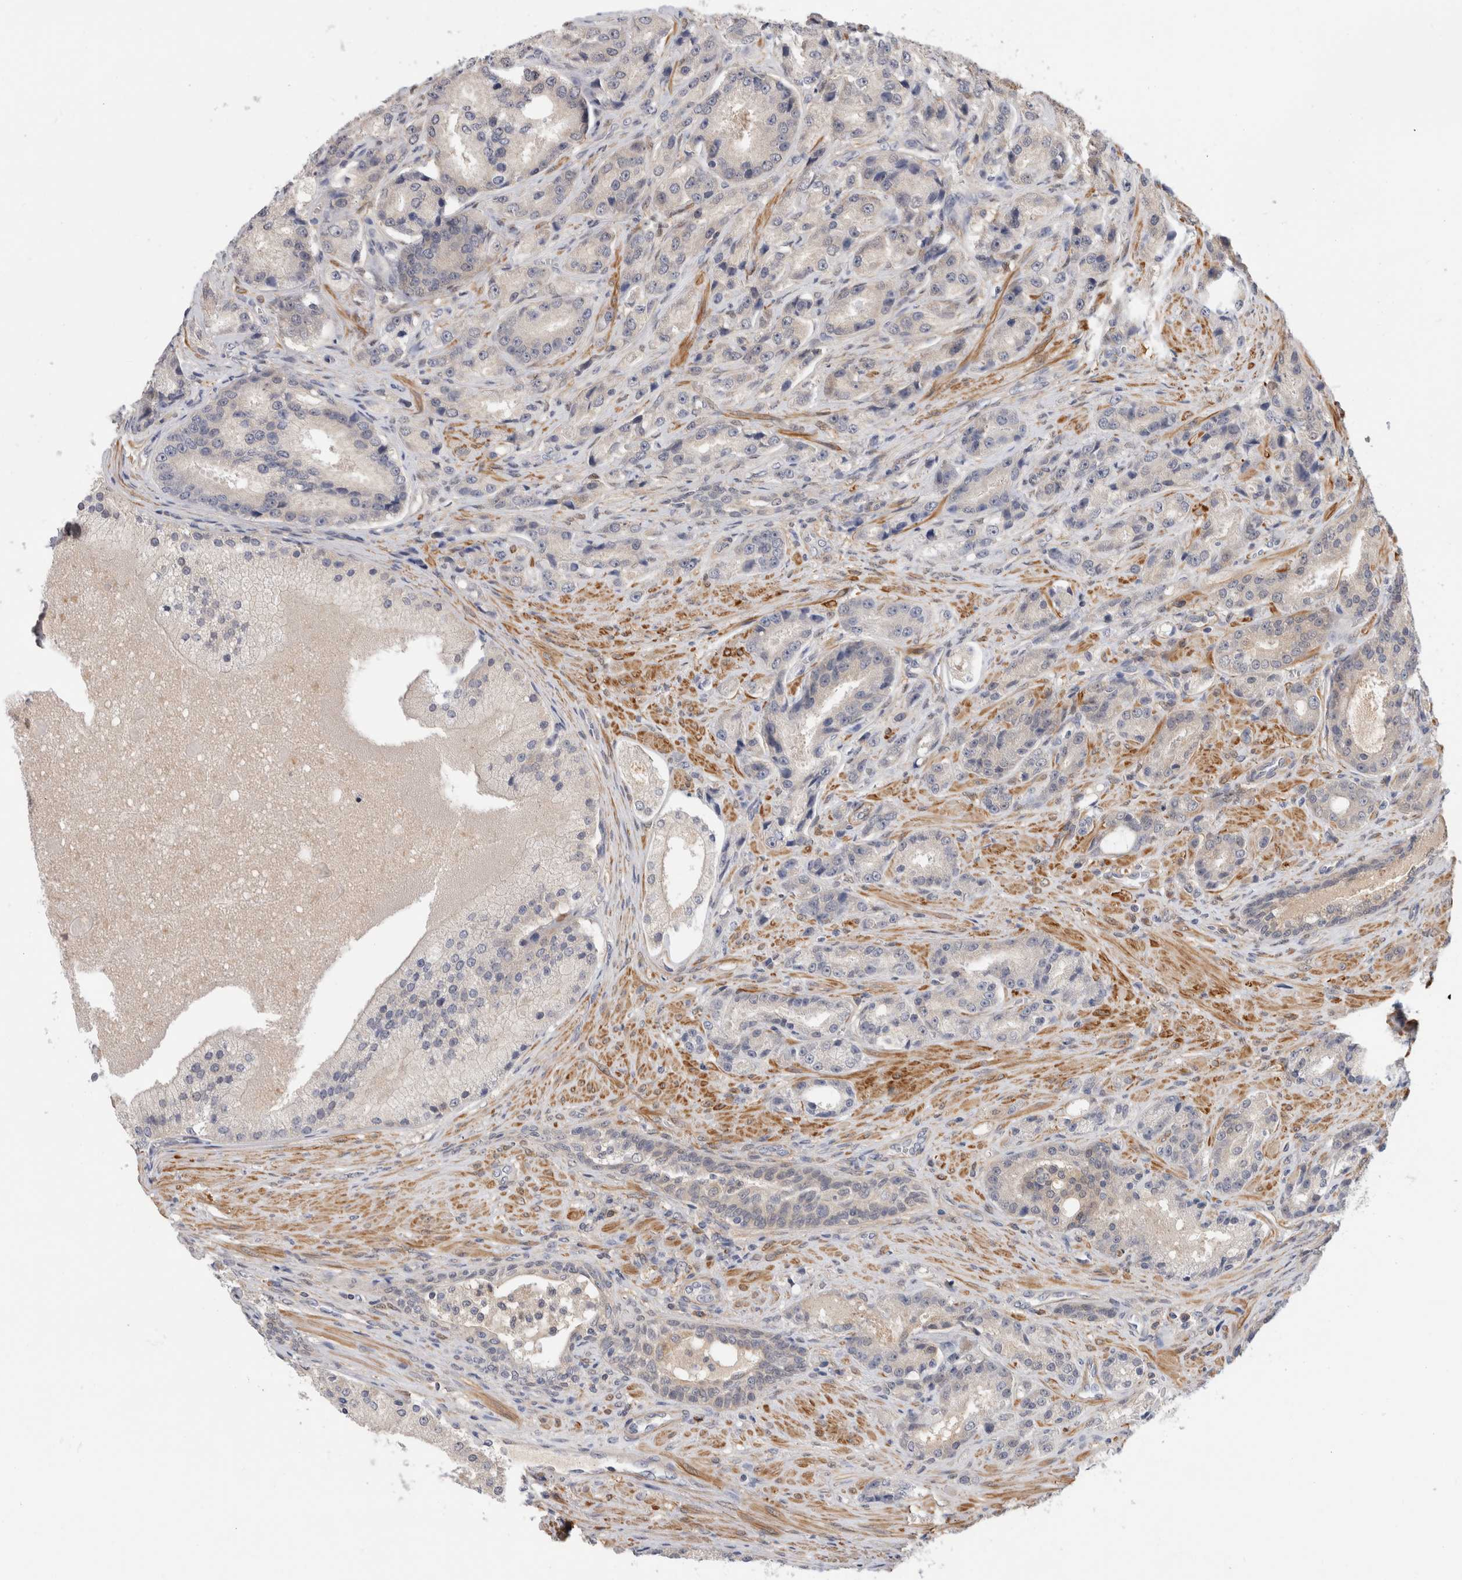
{"staining": {"intensity": "negative", "quantity": "none", "location": "none"}, "tissue": "prostate cancer", "cell_type": "Tumor cells", "image_type": "cancer", "snomed": [{"axis": "morphology", "description": "Adenocarcinoma, High grade"}, {"axis": "topography", "description": "Prostate"}], "caption": "High power microscopy image of an IHC photomicrograph of prostate cancer (adenocarcinoma (high-grade)), revealing no significant positivity in tumor cells.", "gene": "PGM1", "patient": {"sex": "male", "age": 60}}